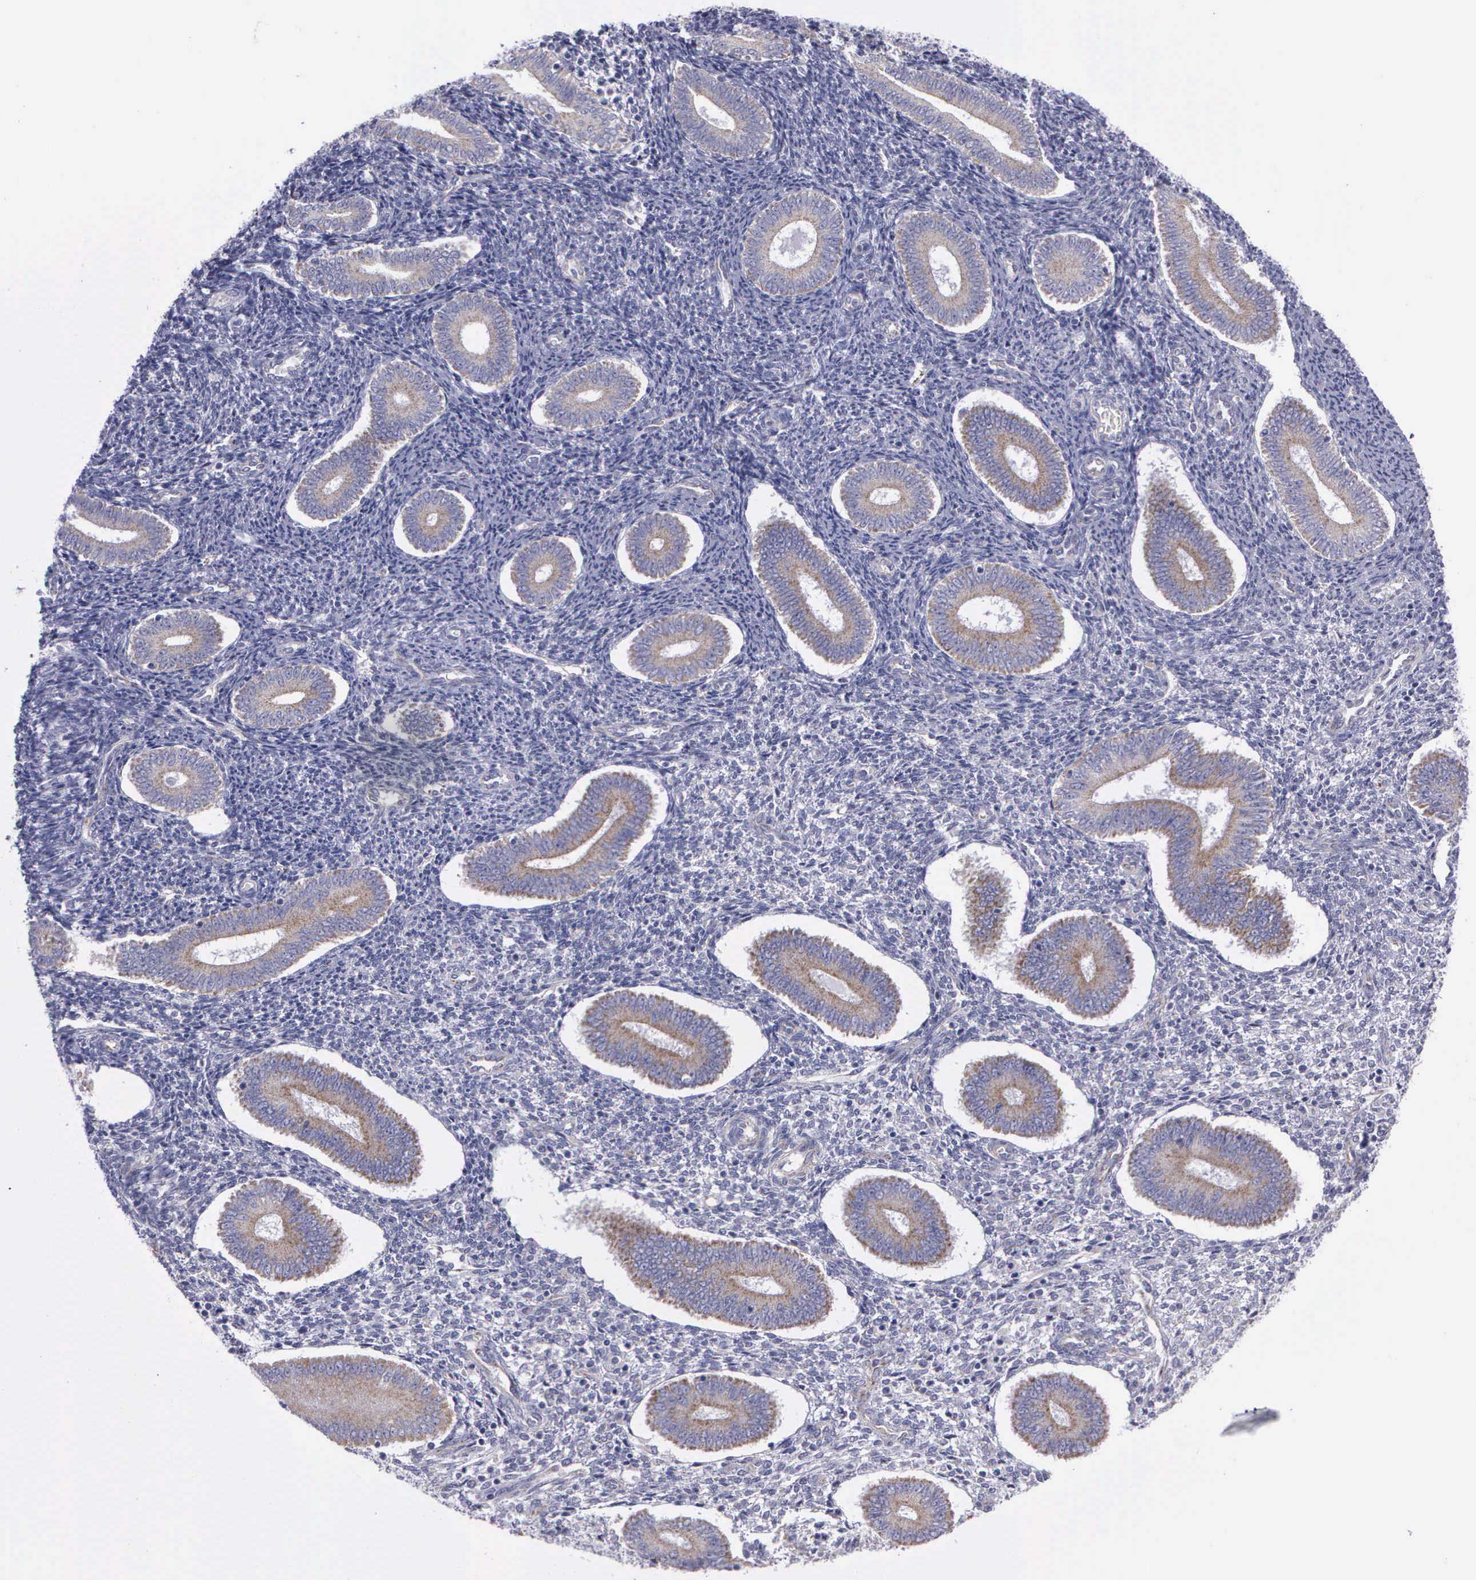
{"staining": {"intensity": "negative", "quantity": "none", "location": "none"}, "tissue": "endometrium", "cell_type": "Cells in endometrial stroma", "image_type": "normal", "snomed": [{"axis": "morphology", "description": "Normal tissue, NOS"}, {"axis": "topography", "description": "Endometrium"}], "caption": "A high-resolution histopathology image shows immunohistochemistry (IHC) staining of benign endometrium, which displays no significant expression in cells in endometrial stroma.", "gene": "SYNJ2BP", "patient": {"sex": "female", "age": 35}}